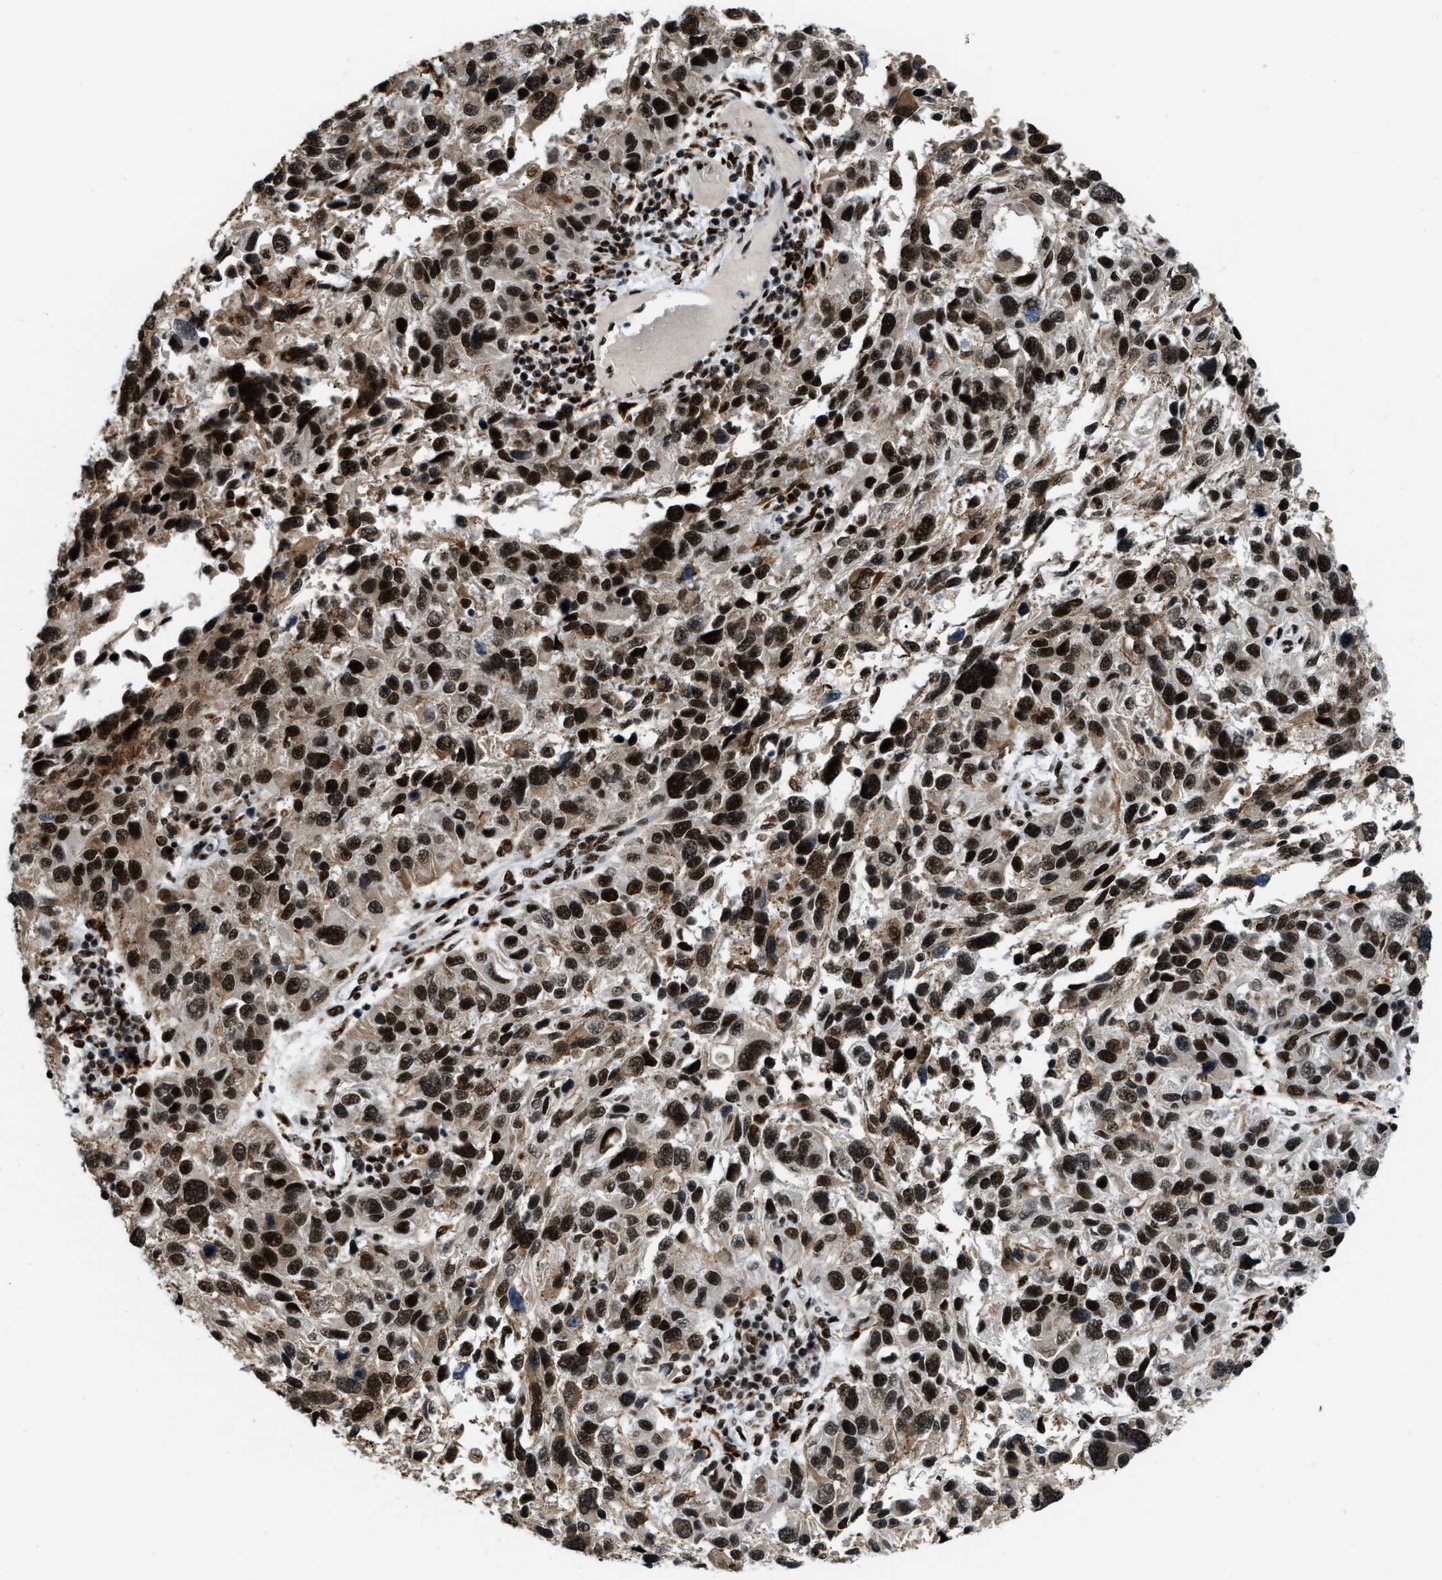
{"staining": {"intensity": "strong", "quantity": ">75%", "location": "cytoplasmic/membranous,nuclear"}, "tissue": "melanoma", "cell_type": "Tumor cells", "image_type": "cancer", "snomed": [{"axis": "morphology", "description": "Malignant melanoma, NOS"}, {"axis": "topography", "description": "Skin"}], "caption": "Protein staining displays strong cytoplasmic/membranous and nuclear staining in approximately >75% of tumor cells in melanoma.", "gene": "NUMA1", "patient": {"sex": "male", "age": 53}}